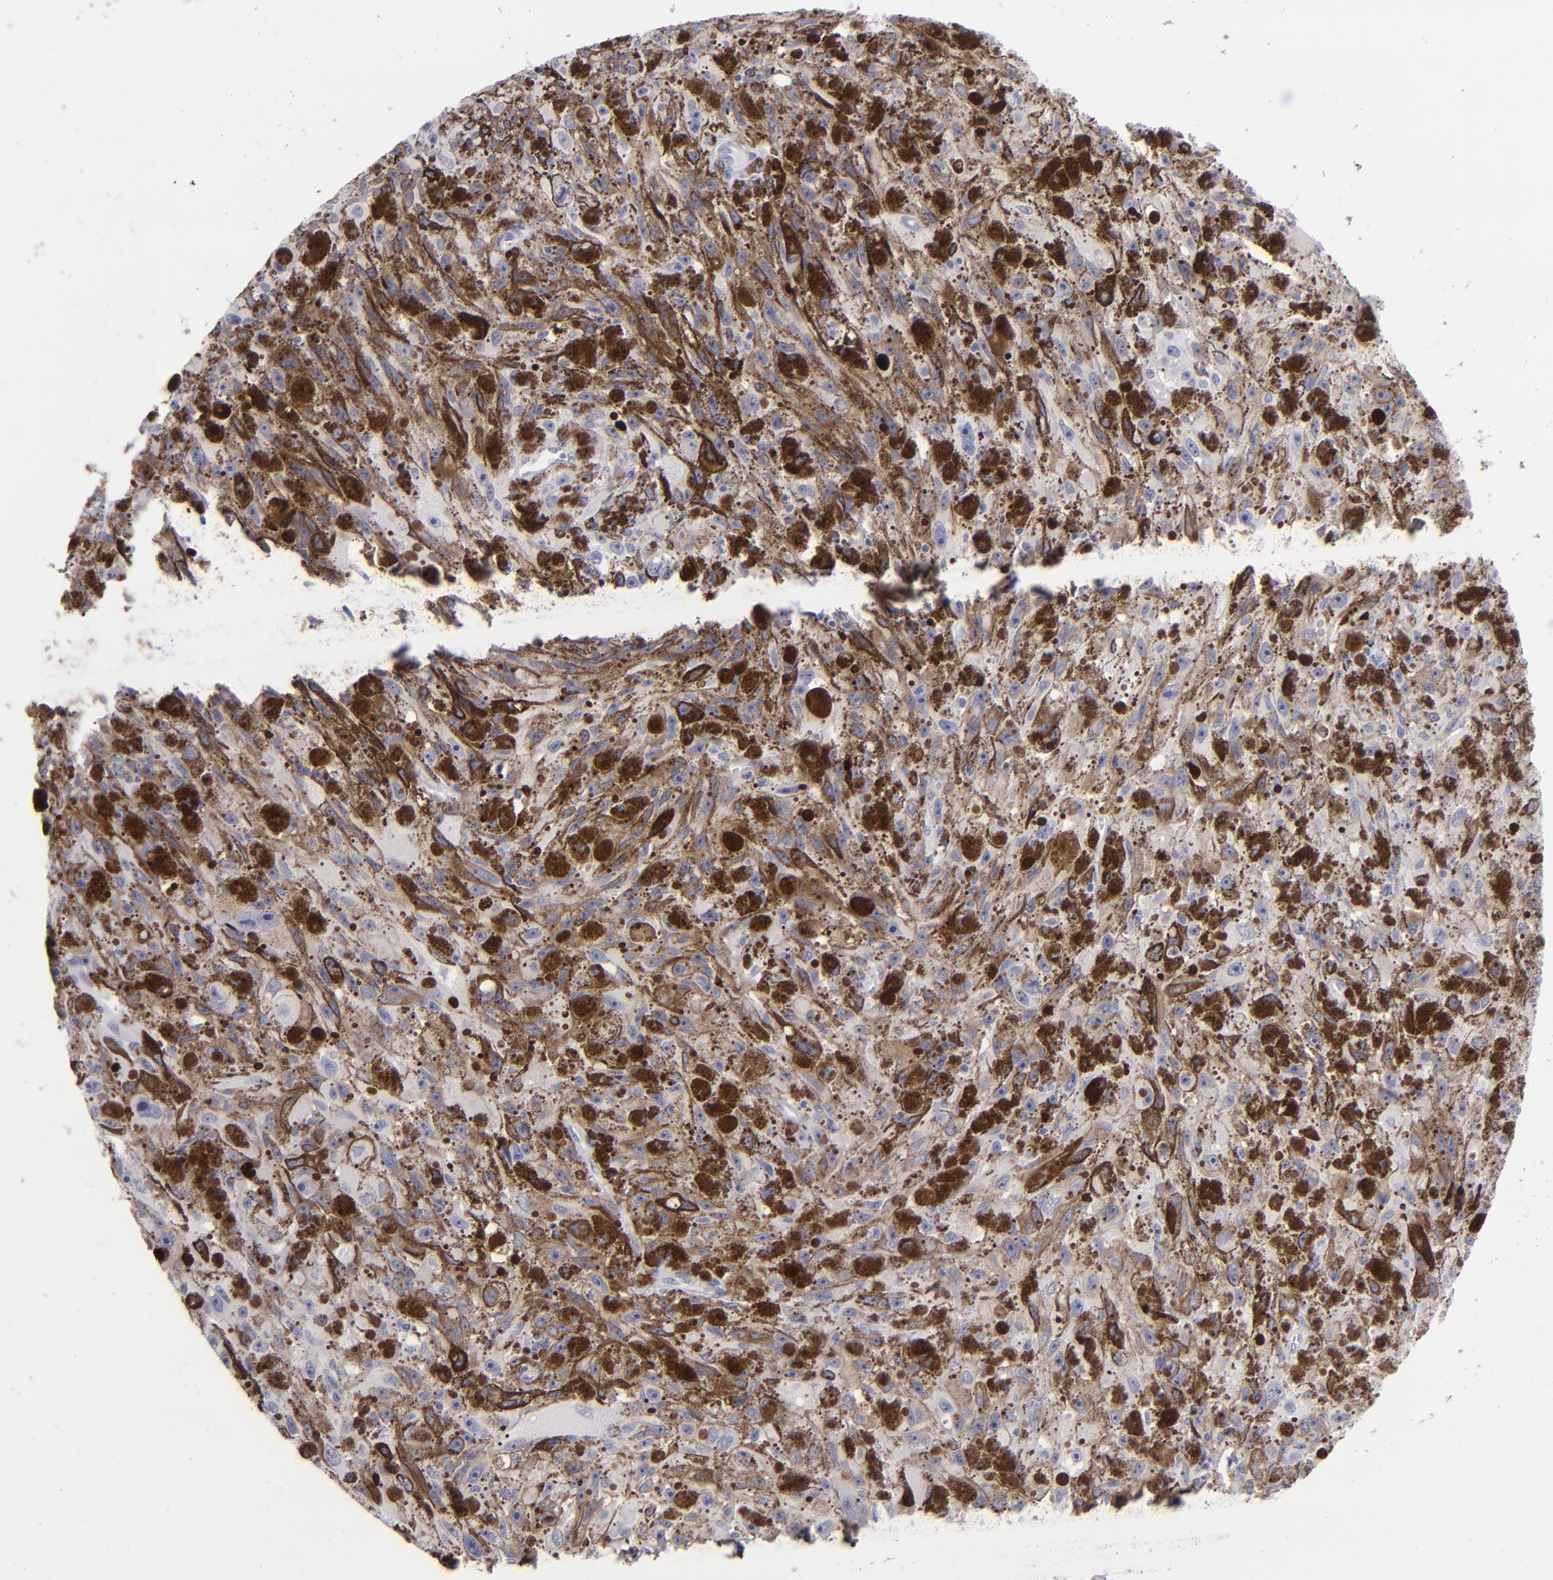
{"staining": {"intensity": "negative", "quantity": "none", "location": "none"}, "tissue": "melanoma", "cell_type": "Tumor cells", "image_type": "cancer", "snomed": [{"axis": "morphology", "description": "Malignant melanoma, NOS"}, {"axis": "topography", "description": "Skin"}], "caption": "Protein analysis of malignant melanoma demonstrates no significant staining in tumor cells. The staining is performed using DAB (3,3'-diaminobenzidine) brown chromogen with nuclei counter-stained in using hematoxylin.", "gene": "ITGB4", "patient": {"sex": "female", "age": 104}}